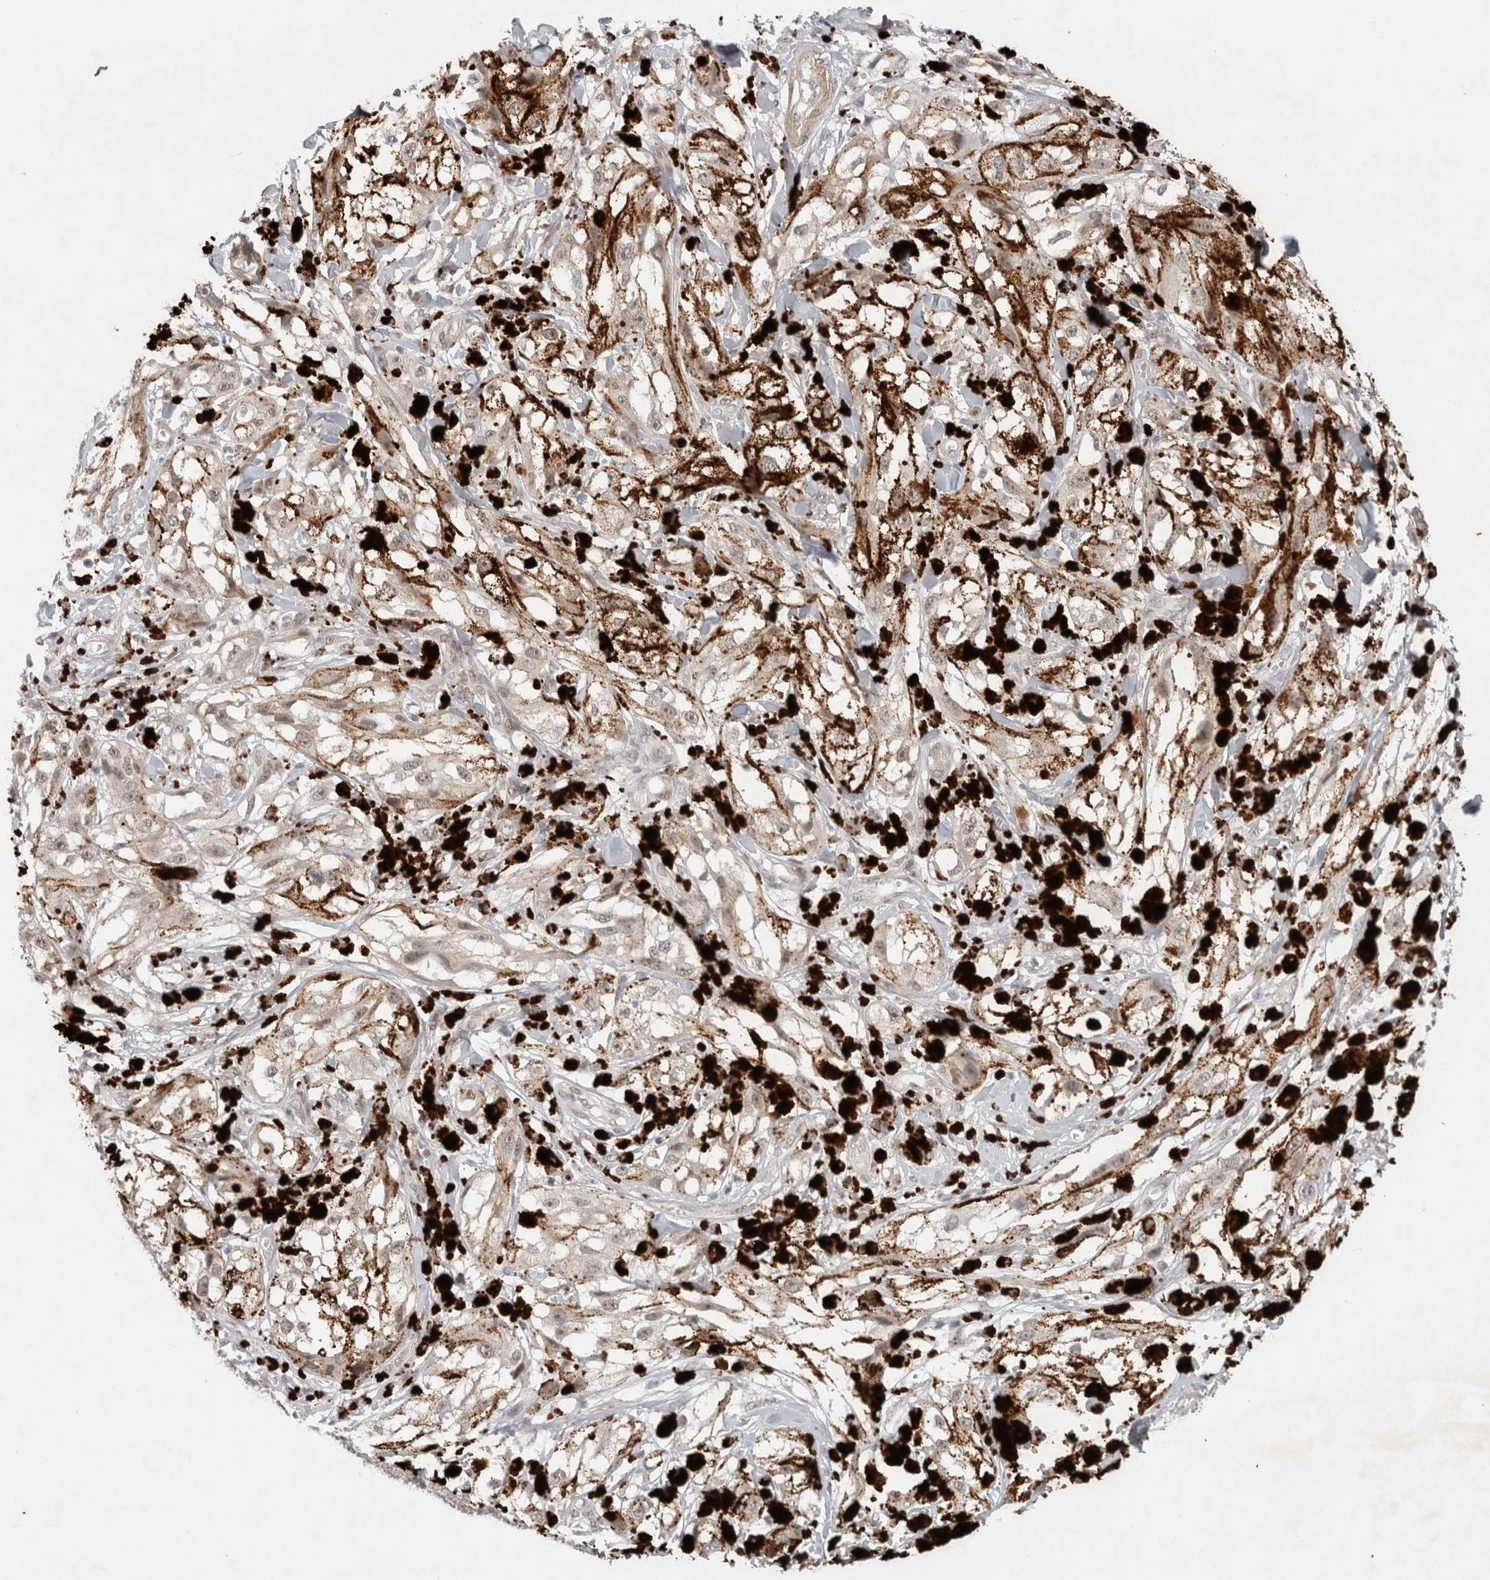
{"staining": {"intensity": "negative", "quantity": "none", "location": "none"}, "tissue": "melanoma", "cell_type": "Tumor cells", "image_type": "cancer", "snomed": [{"axis": "morphology", "description": "Malignant melanoma, NOS"}, {"axis": "topography", "description": "Skin"}], "caption": "The image reveals no staining of tumor cells in melanoma.", "gene": "FBXO42", "patient": {"sex": "male", "age": 88}}